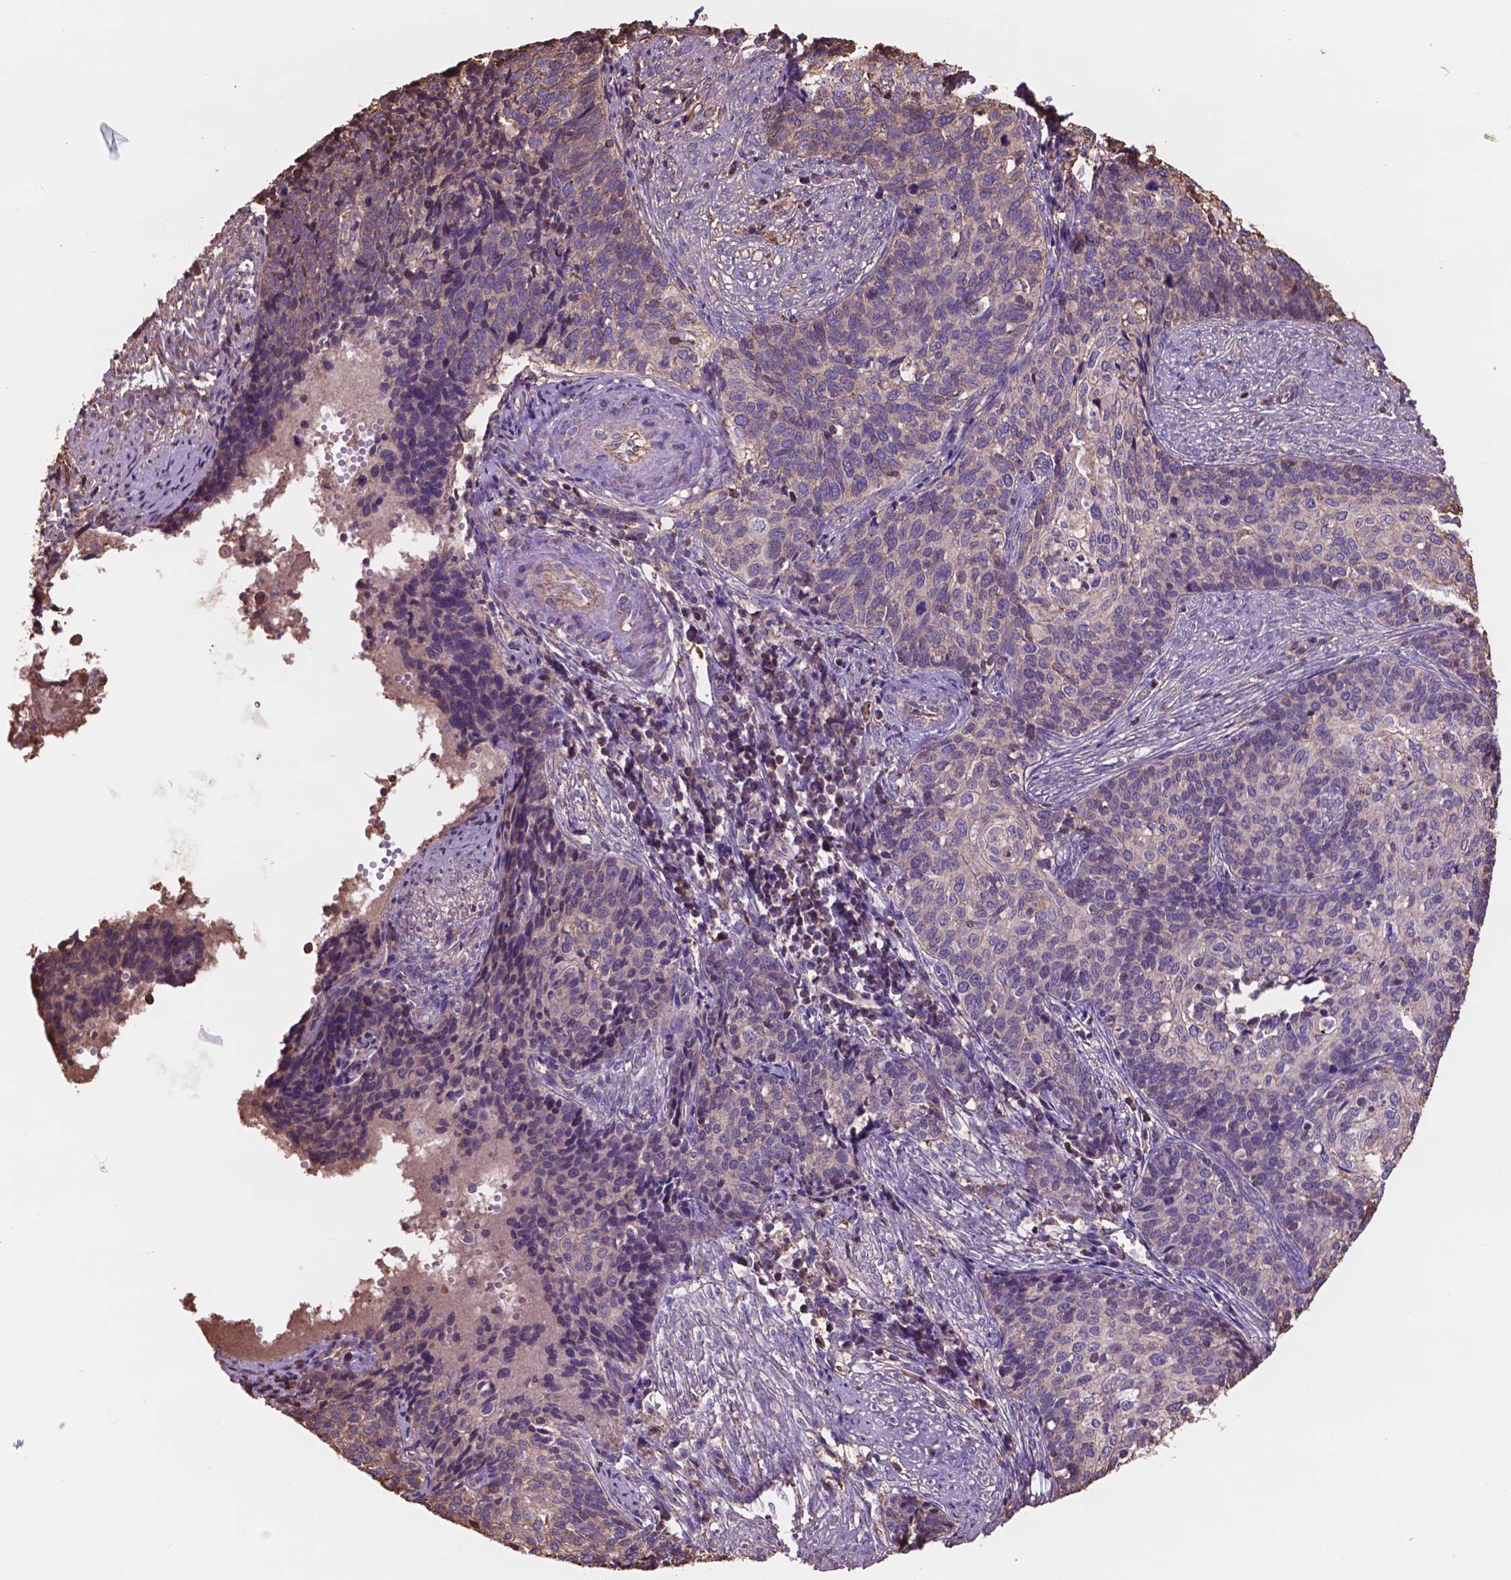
{"staining": {"intensity": "negative", "quantity": "none", "location": "none"}, "tissue": "cervical cancer", "cell_type": "Tumor cells", "image_type": "cancer", "snomed": [{"axis": "morphology", "description": "Squamous cell carcinoma, NOS"}, {"axis": "topography", "description": "Cervix"}], "caption": "DAB (3,3'-diaminobenzidine) immunohistochemical staining of human cervical cancer (squamous cell carcinoma) displays no significant expression in tumor cells.", "gene": "NIPA2", "patient": {"sex": "female", "age": 39}}